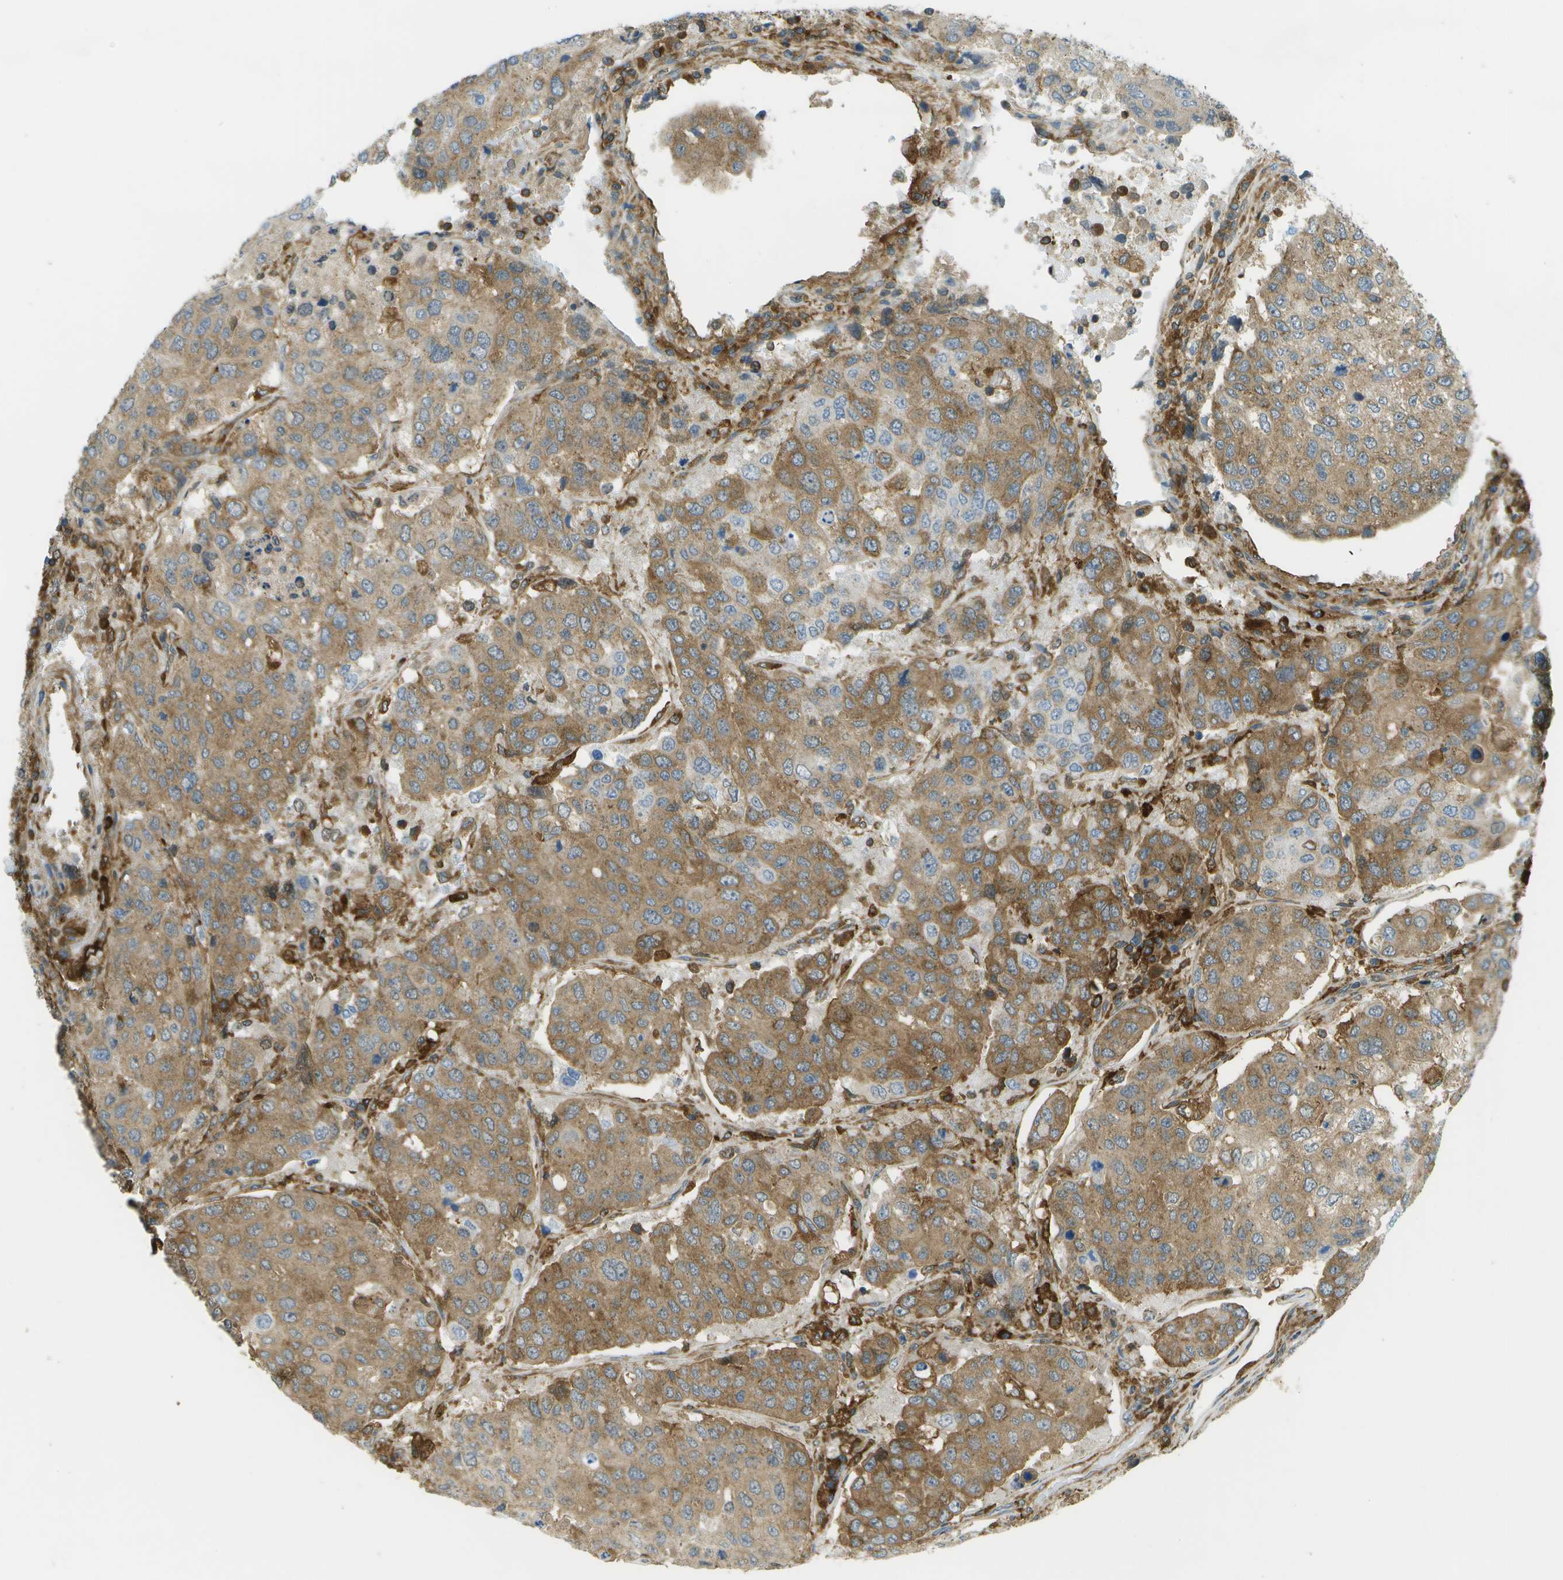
{"staining": {"intensity": "moderate", "quantity": ">75%", "location": "cytoplasmic/membranous"}, "tissue": "urothelial cancer", "cell_type": "Tumor cells", "image_type": "cancer", "snomed": [{"axis": "morphology", "description": "Urothelial carcinoma, High grade"}, {"axis": "topography", "description": "Lymph node"}, {"axis": "topography", "description": "Urinary bladder"}], "caption": "This micrograph displays immunohistochemistry staining of human urothelial carcinoma (high-grade), with medium moderate cytoplasmic/membranous expression in approximately >75% of tumor cells.", "gene": "TMTC1", "patient": {"sex": "male", "age": 51}}